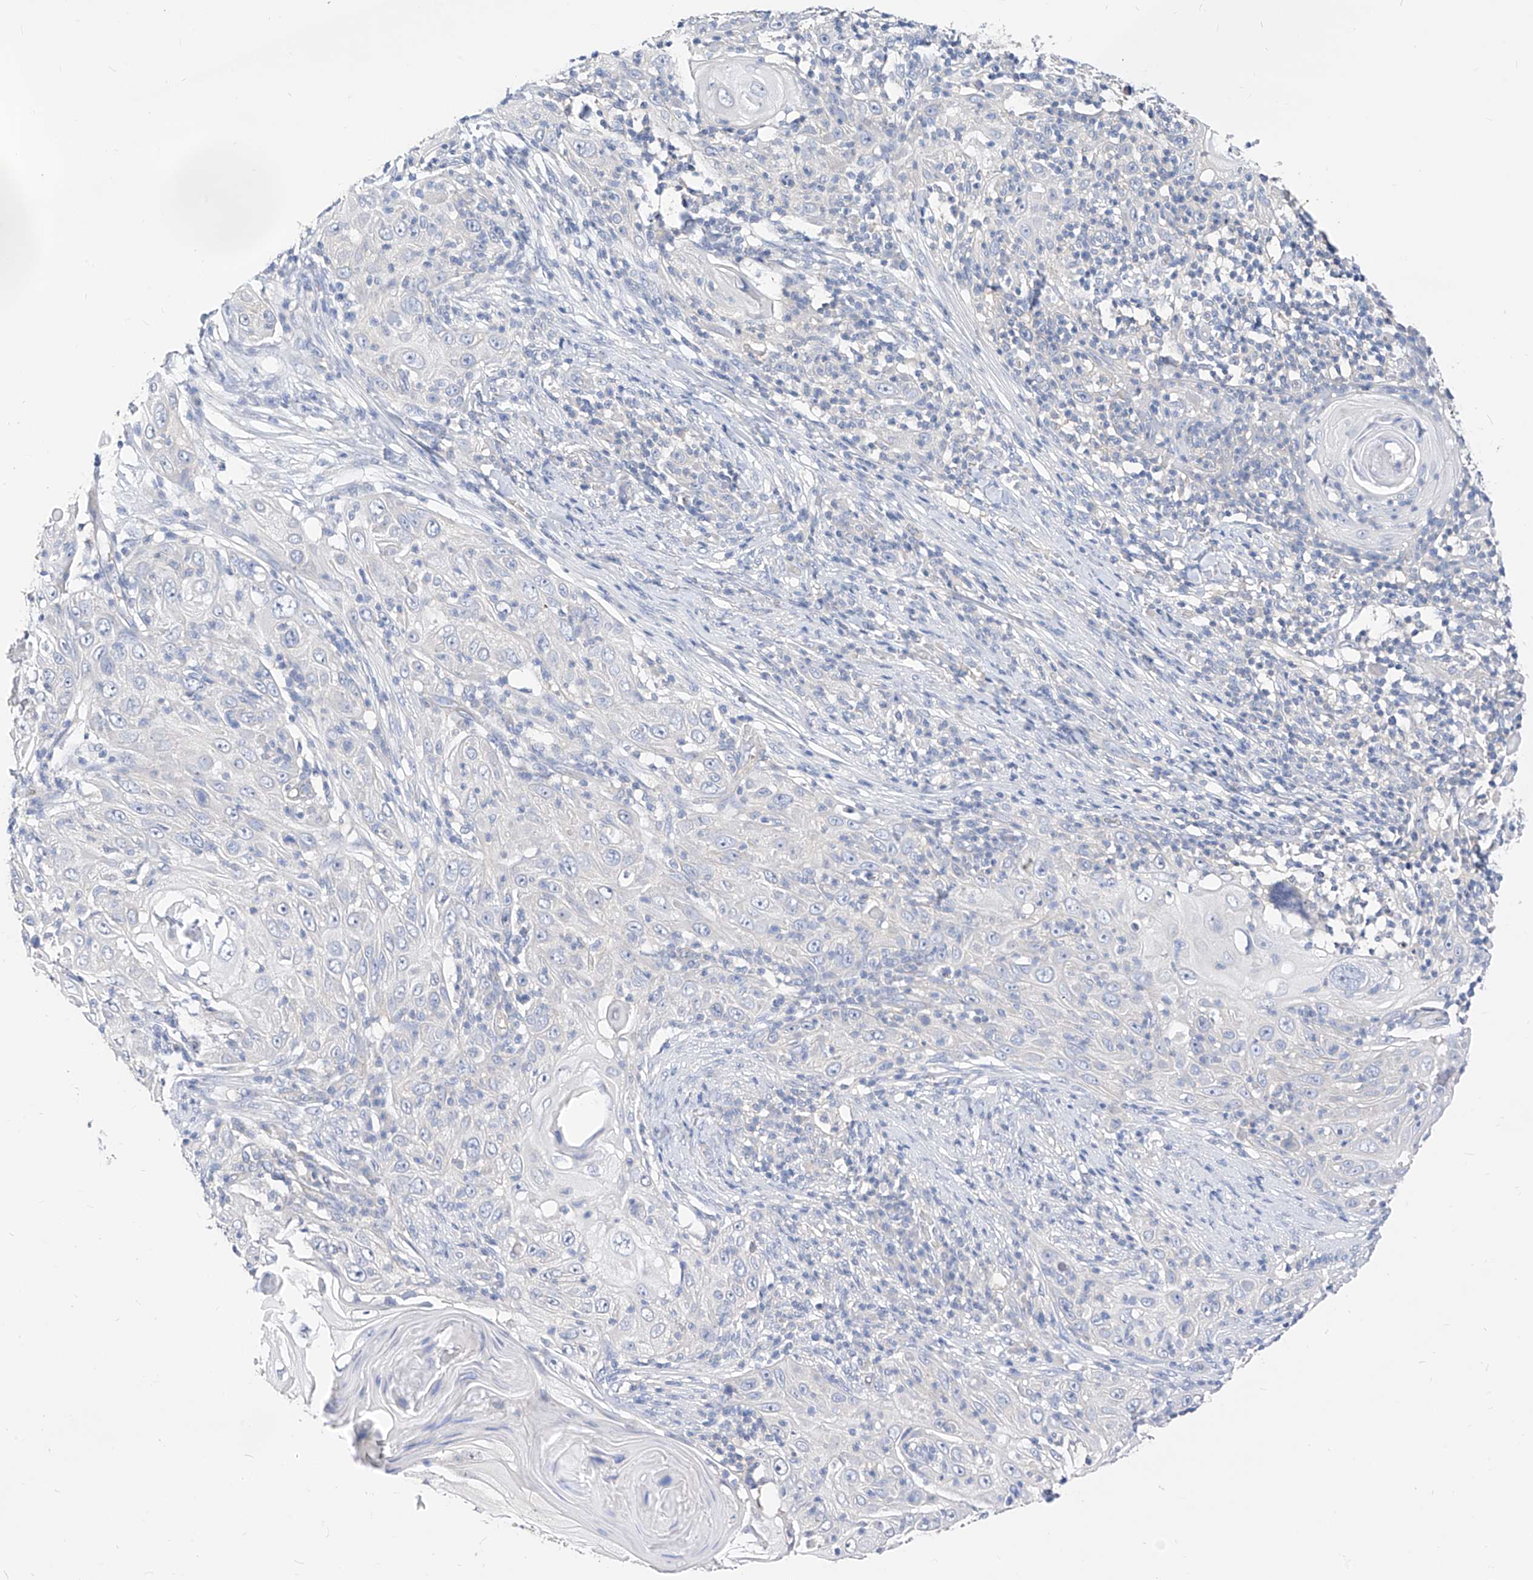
{"staining": {"intensity": "negative", "quantity": "none", "location": "none"}, "tissue": "skin cancer", "cell_type": "Tumor cells", "image_type": "cancer", "snomed": [{"axis": "morphology", "description": "Squamous cell carcinoma, NOS"}, {"axis": "topography", "description": "Skin"}], "caption": "DAB (3,3'-diaminobenzidine) immunohistochemical staining of skin squamous cell carcinoma exhibits no significant expression in tumor cells.", "gene": "ZZEF1", "patient": {"sex": "female", "age": 88}}